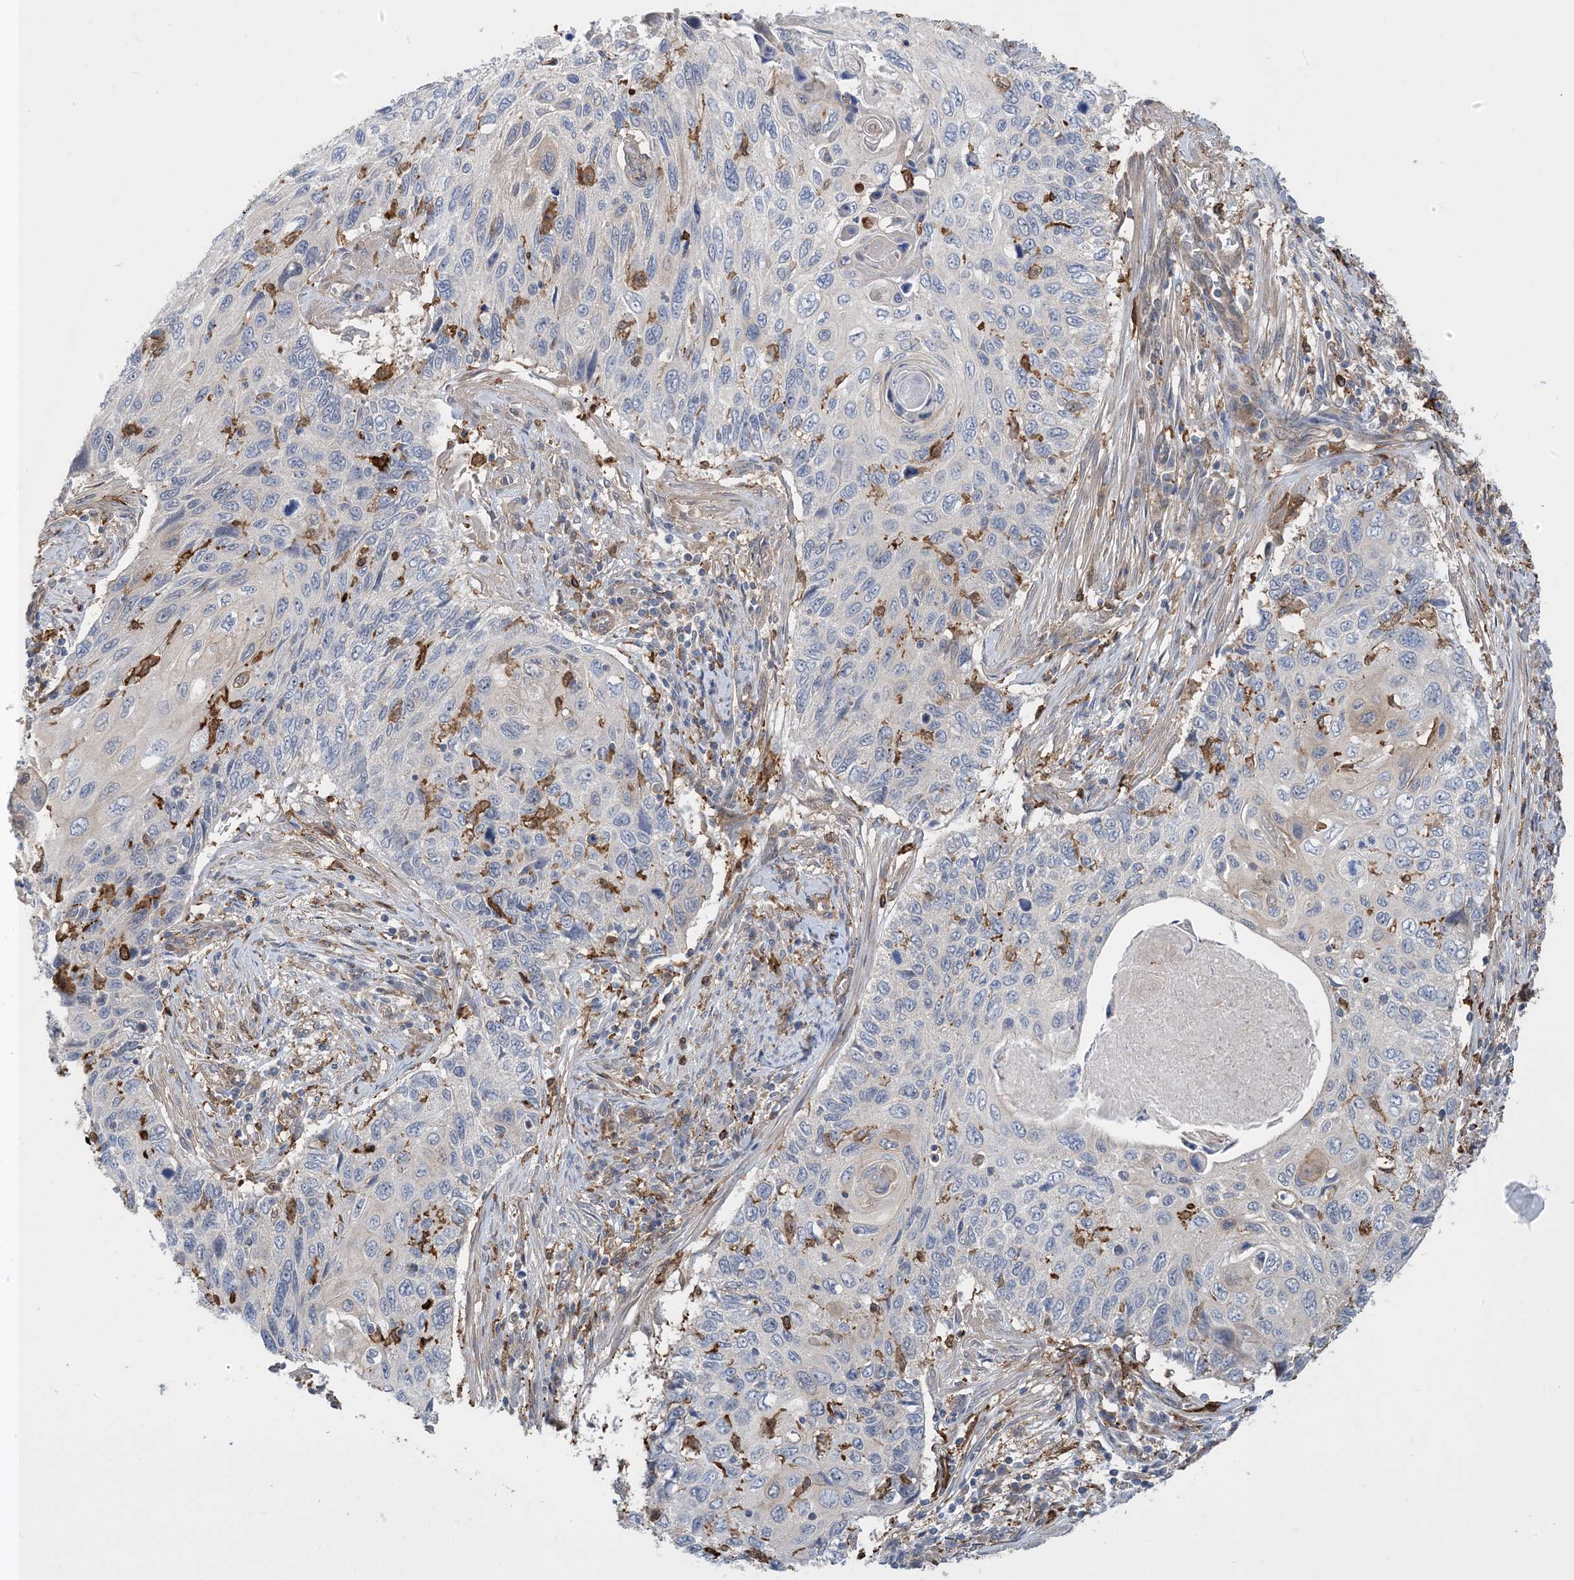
{"staining": {"intensity": "negative", "quantity": "none", "location": "none"}, "tissue": "cervical cancer", "cell_type": "Tumor cells", "image_type": "cancer", "snomed": [{"axis": "morphology", "description": "Squamous cell carcinoma, NOS"}, {"axis": "topography", "description": "Cervix"}], "caption": "Tumor cells are negative for brown protein staining in cervical cancer (squamous cell carcinoma).", "gene": "HS1BP3", "patient": {"sex": "female", "age": 70}}